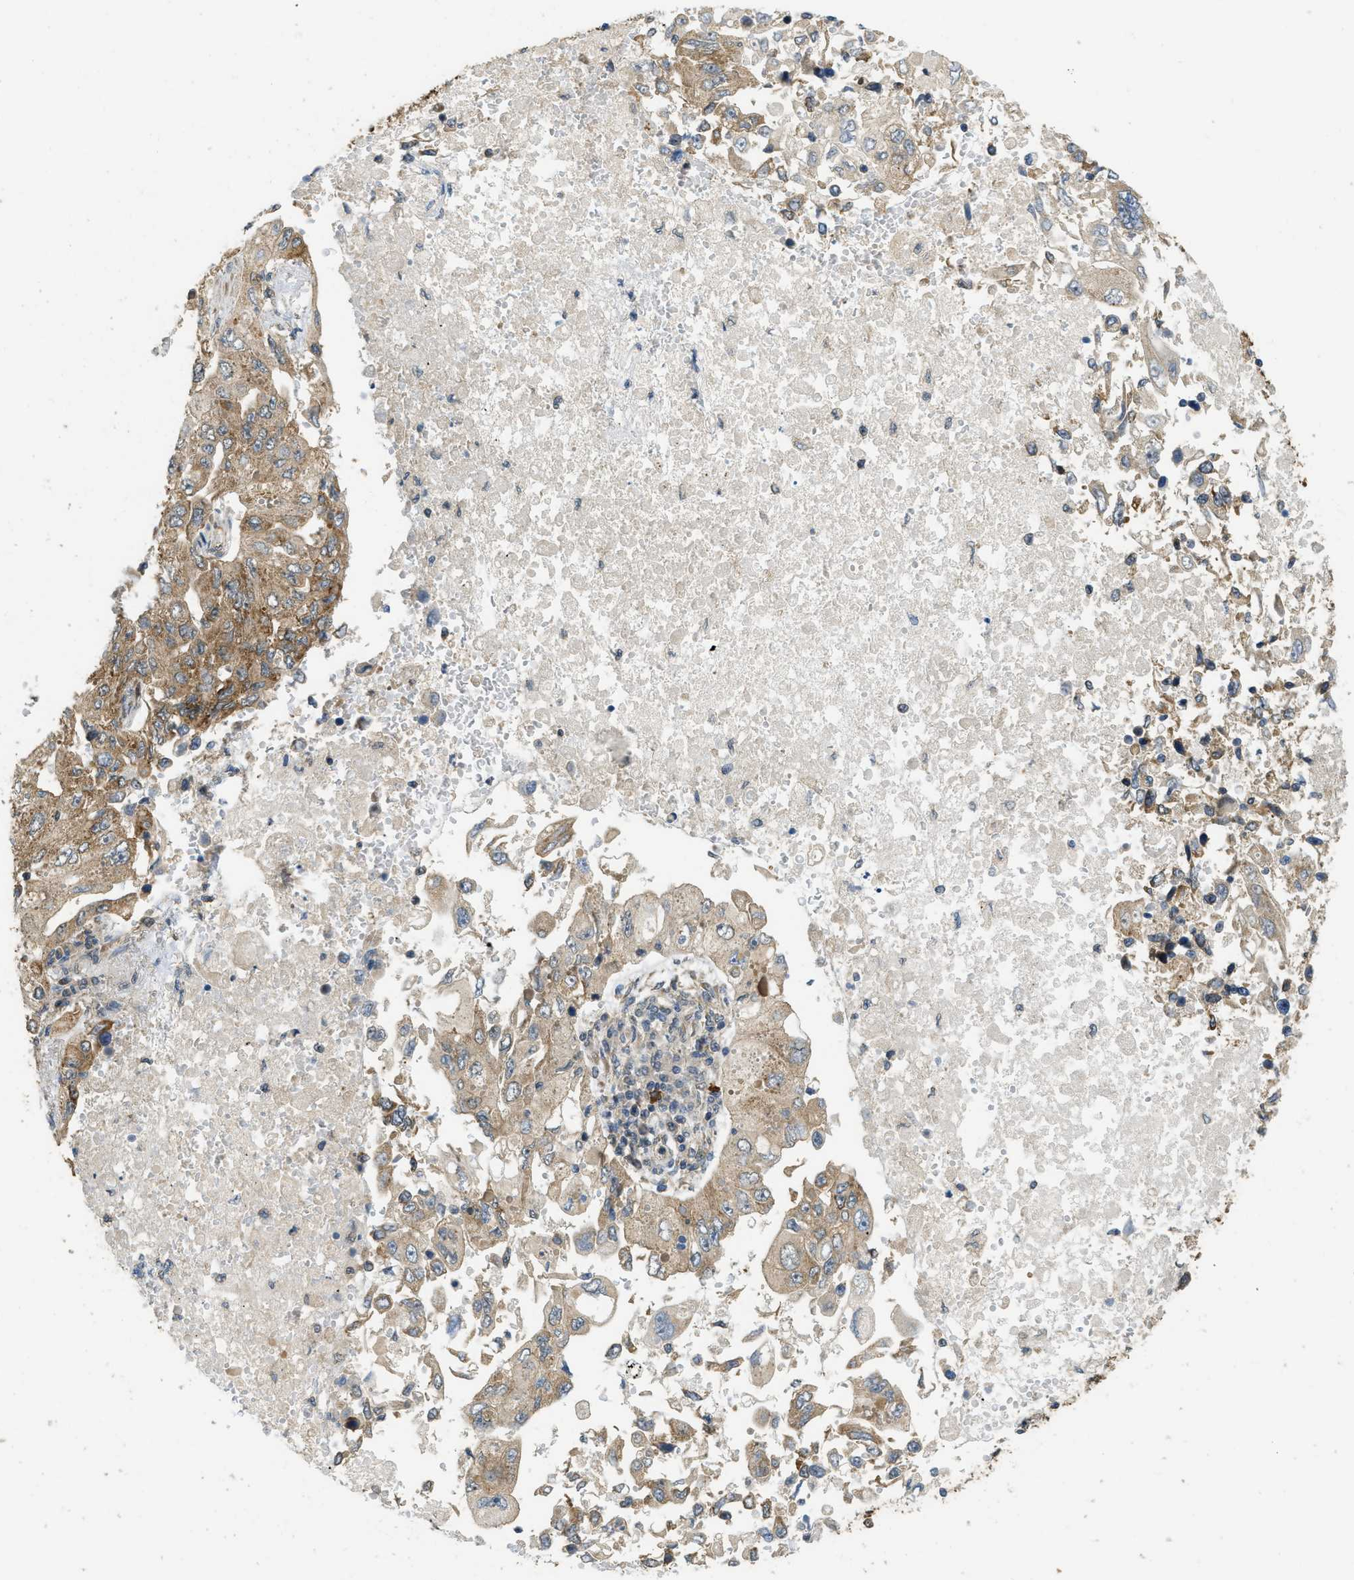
{"staining": {"intensity": "moderate", "quantity": "25%-75%", "location": "cytoplasmic/membranous"}, "tissue": "lung cancer", "cell_type": "Tumor cells", "image_type": "cancer", "snomed": [{"axis": "morphology", "description": "Adenocarcinoma, NOS"}, {"axis": "topography", "description": "Lung"}], "caption": "Lung cancer stained with a brown dye reveals moderate cytoplasmic/membranous positive expression in approximately 25%-75% of tumor cells.", "gene": "IGF2BP2", "patient": {"sex": "male", "age": 84}}